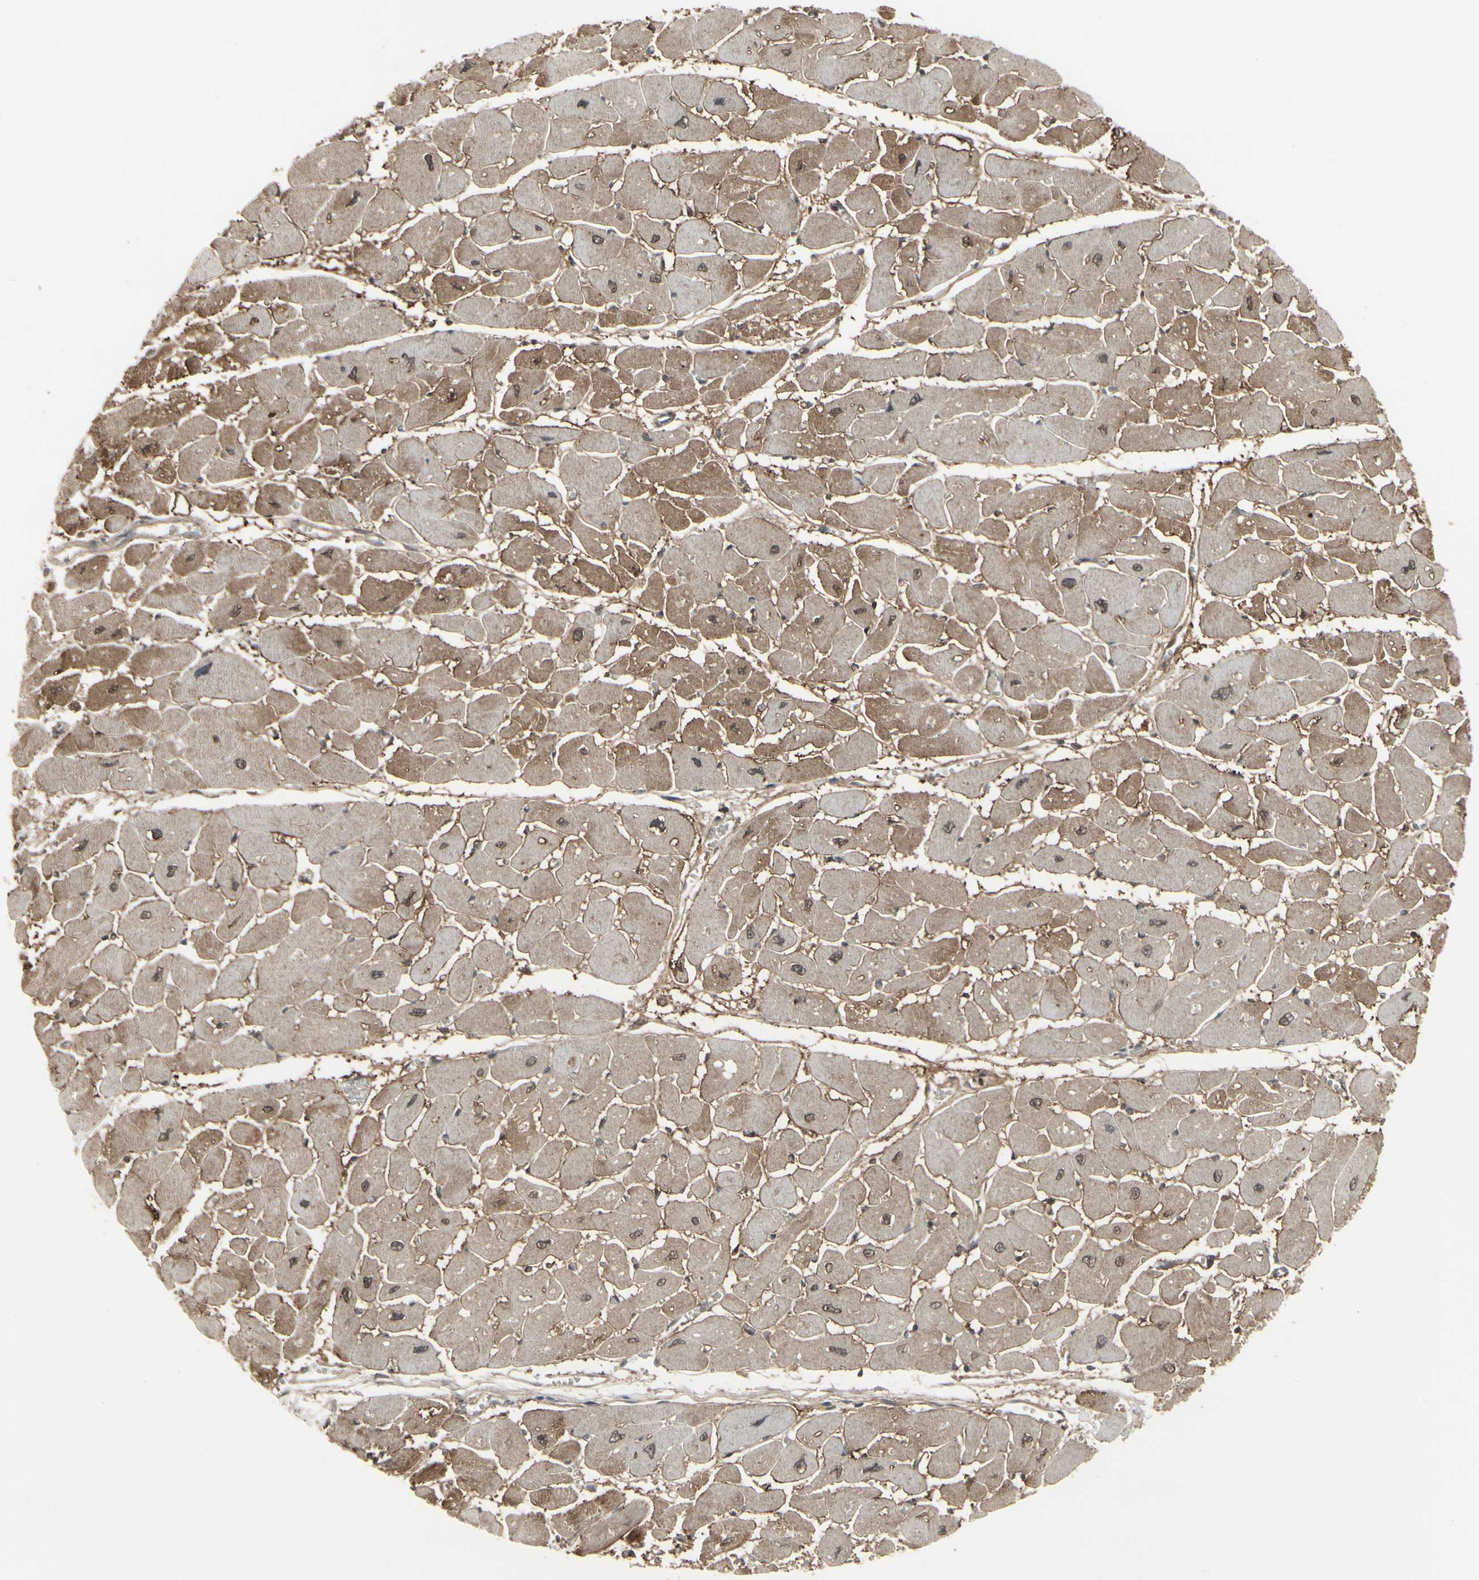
{"staining": {"intensity": "moderate", "quantity": ">75%", "location": "cytoplasmic/membranous"}, "tissue": "heart muscle", "cell_type": "Cardiomyocytes", "image_type": "normal", "snomed": [{"axis": "morphology", "description": "Normal tissue, NOS"}, {"axis": "topography", "description": "Heart"}], "caption": "Immunohistochemical staining of normal heart muscle displays >75% levels of moderate cytoplasmic/membranous protein staining in approximately >75% of cardiomyocytes.", "gene": "IGFBP6", "patient": {"sex": "female", "age": 54}}